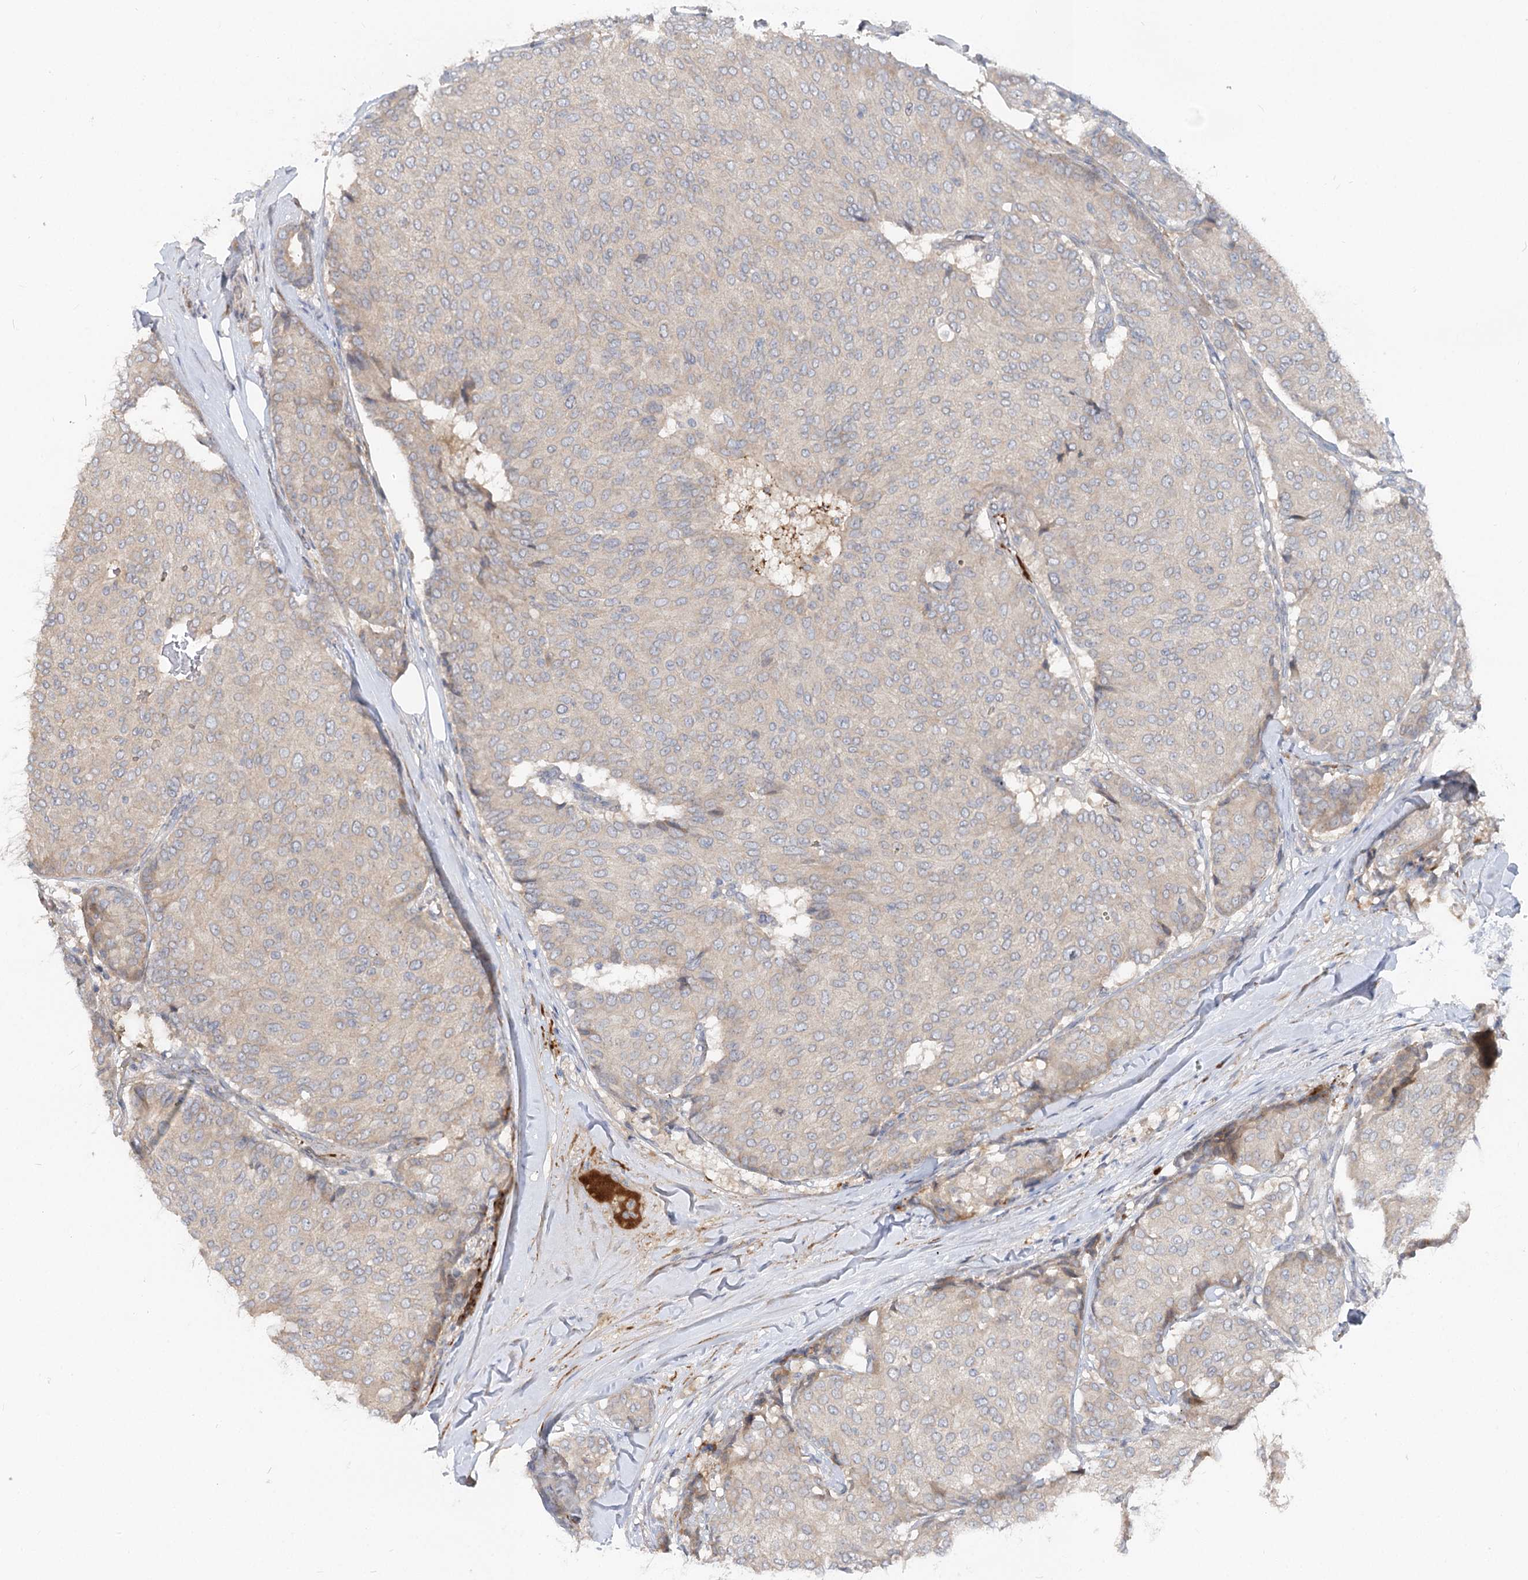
{"staining": {"intensity": "negative", "quantity": "none", "location": "none"}, "tissue": "breast cancer", "cell_type": "Tumor cells", "image_type": "cancer", "snomed": [{"axis": "morphology", "description": "Duct carcinoma"}, {"axis": "topography", "description": "Breast"}], "caption": "Human breast cancer (infiltrating ductal carcinoma) stained for a protein using IHC demonstrates no positivity in tumor cells.", "gene": "FGF19", "patient": {"sex": "female", "age": 75}}